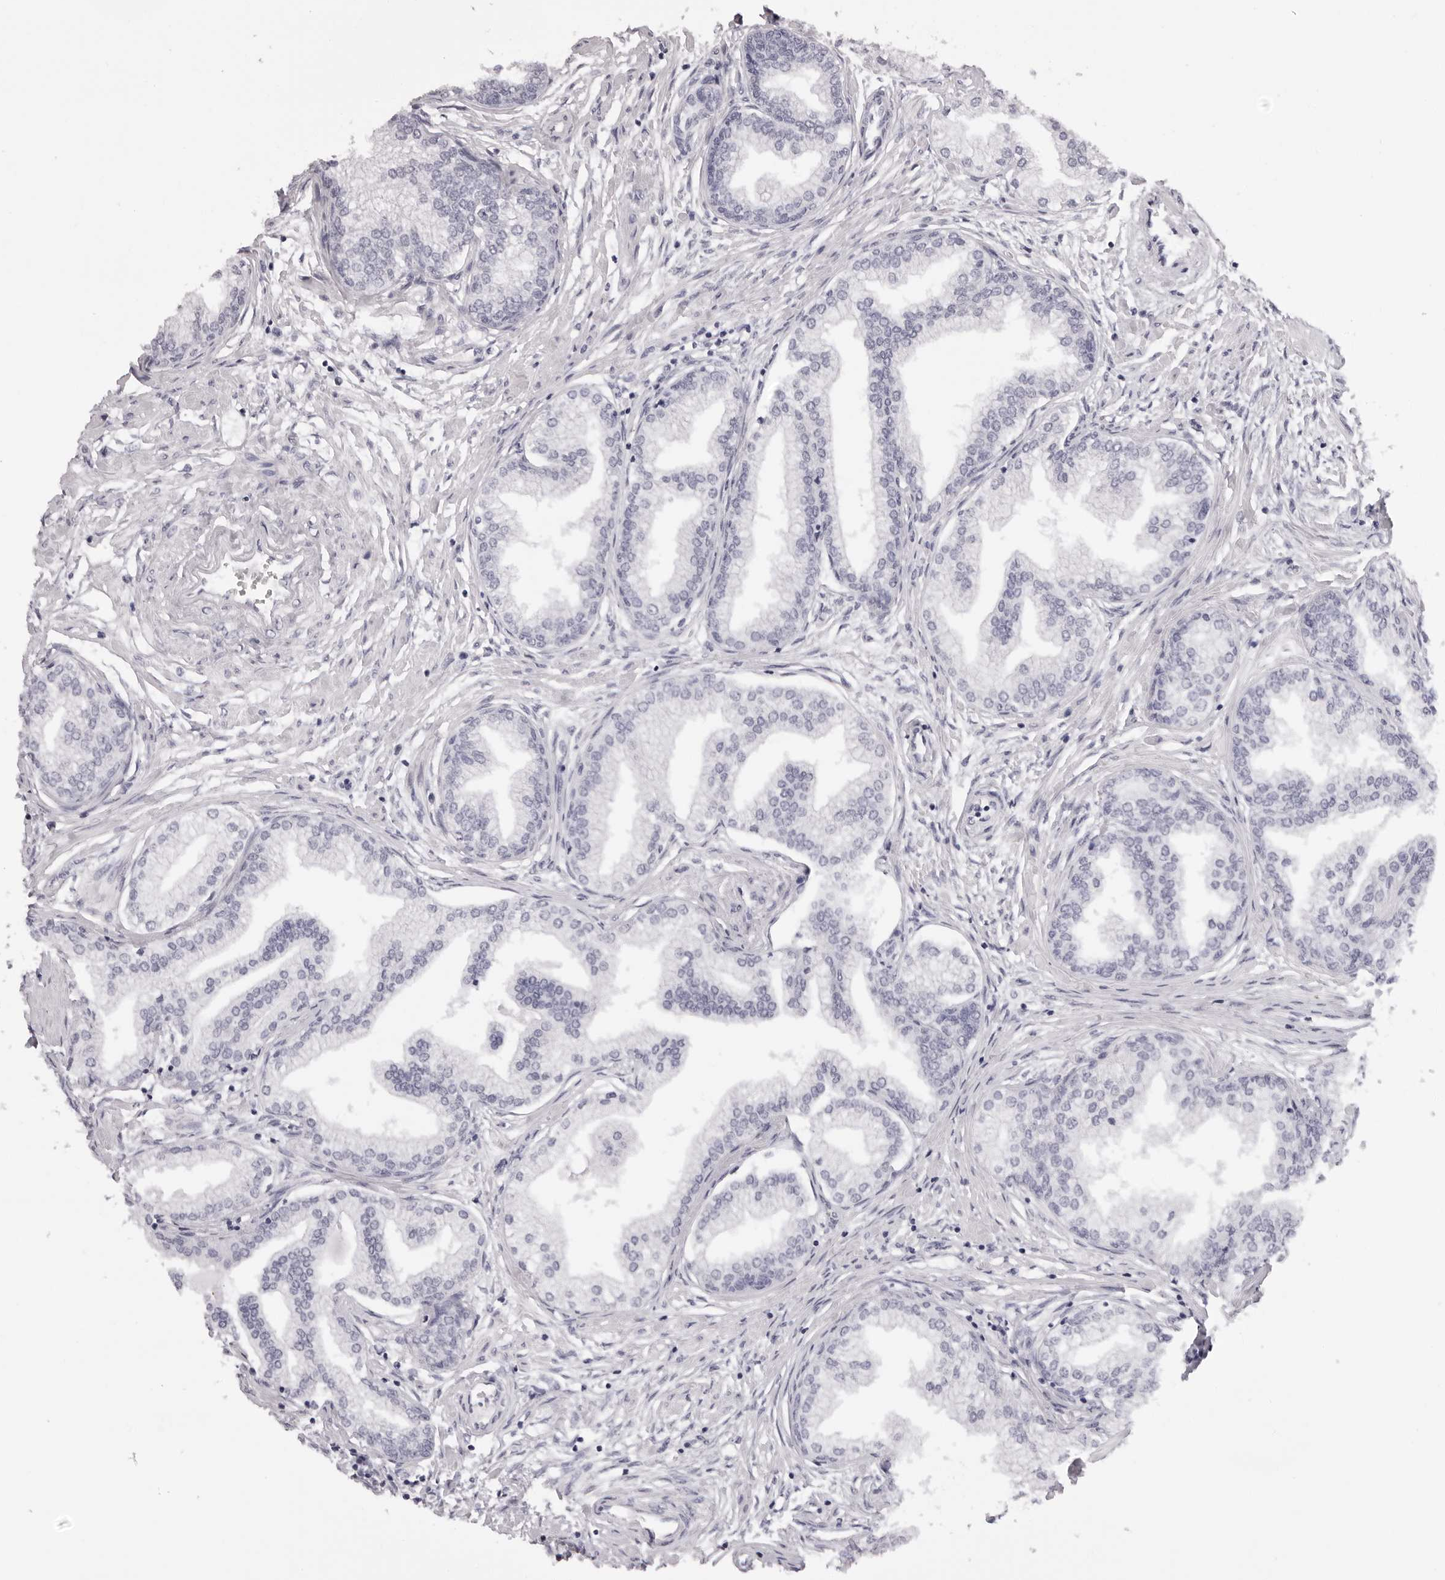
{"staining": {"intensity": "negative", "quantity": "none", "location": "none"}, "tissue": "prostate", "cell_type": "Glandular cells", "image_type": "normal", "snomed": [{"axis": "morphology", "description": "Normal tissue, NOS"}, {"axis": "morphology", "description": "Urothelial carcinoma, Low grade"}, {"axis": "topography", "description": "Urinary bladder"}, {"axis": "topography", "description": "Prostate"}], "caption": "IHC of benign prostate shows no positivity in glandular cells. (DAB IHC, high magnification).", "gene": "RHO", "patient": {"sex": "male", "age": 60}}